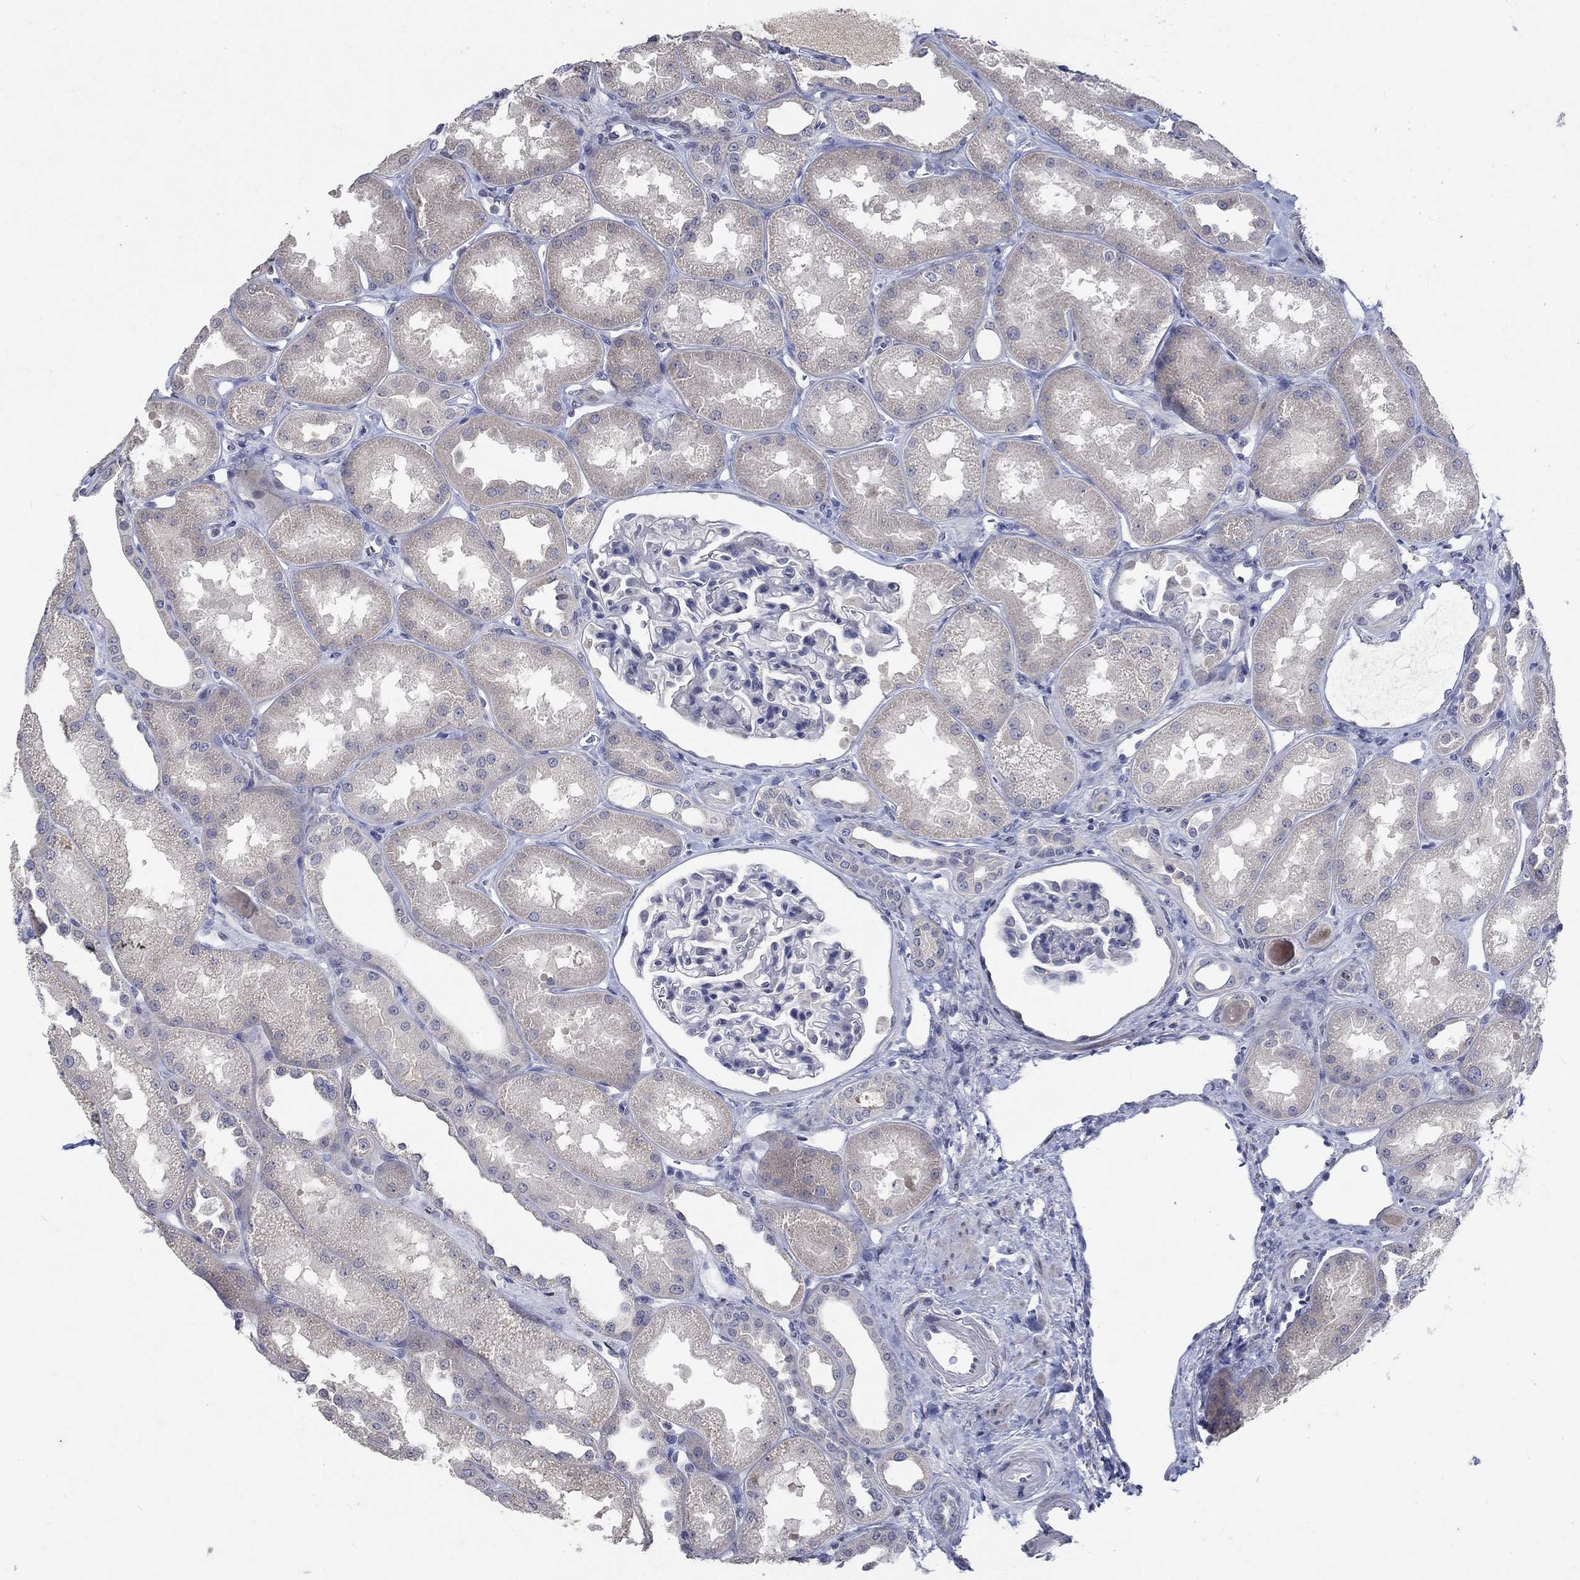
{"staining": {"intensity": "negative", "quantity": "none", "location": "none"}, "tissue": "kidney", "cell_type": "Cells in glomeruli", "image_type": "normal", "snomed": [{"axis": "morphology", "description": "Normal tissue, NOS"}, {"axis": "topography", "description": "Kidney"}], "caption": "High power microscopy photomicrograph of an immunohistochemistry (IHC) image of normal kidney, revealing no significant positivity in cells in glomeruli. (Immunohistochemistry, brightfield microscopy, high magnification).", "gene": "TMEM169", "patient": {"sex": "male", "age": 61}}